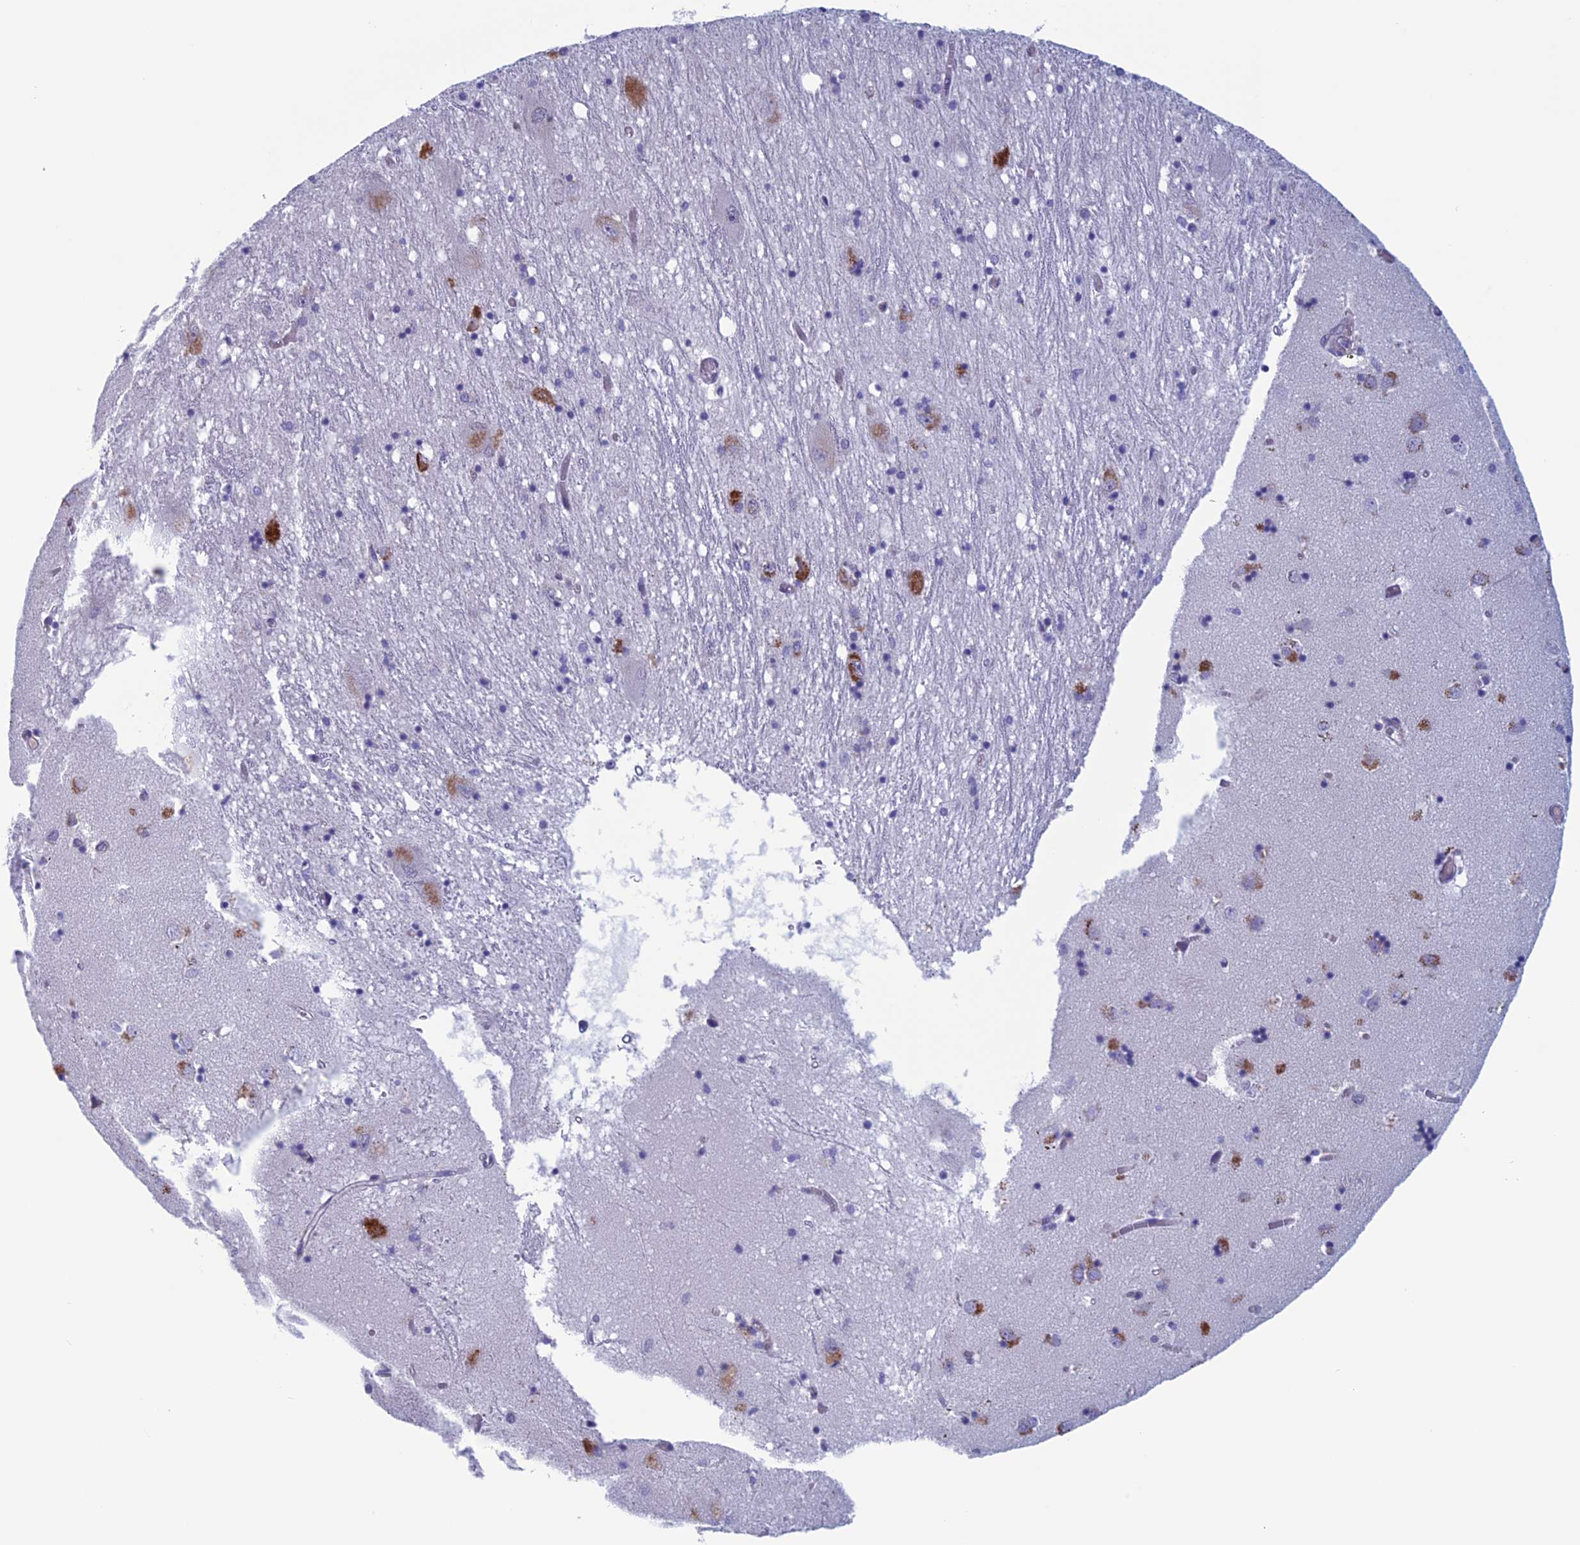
{"staining": {"intensity": "negative", "quantity": "none", "location": "none"}, "tissue": "caudate", "cell_type": "Glial cells", "image_type": "normal", "snomed": [{"axis": "morphology", "description": "Normal tissue, NOS"}, {"axis": "topography", "description": "Lateral ventricle wall"}], "caption": "This is an immunohistochemistry (IHC) image of normal caudate. There is no staining in glial cells.", "gene": "SLC1A6", "patient": {"sex": "male", "age": 70}}